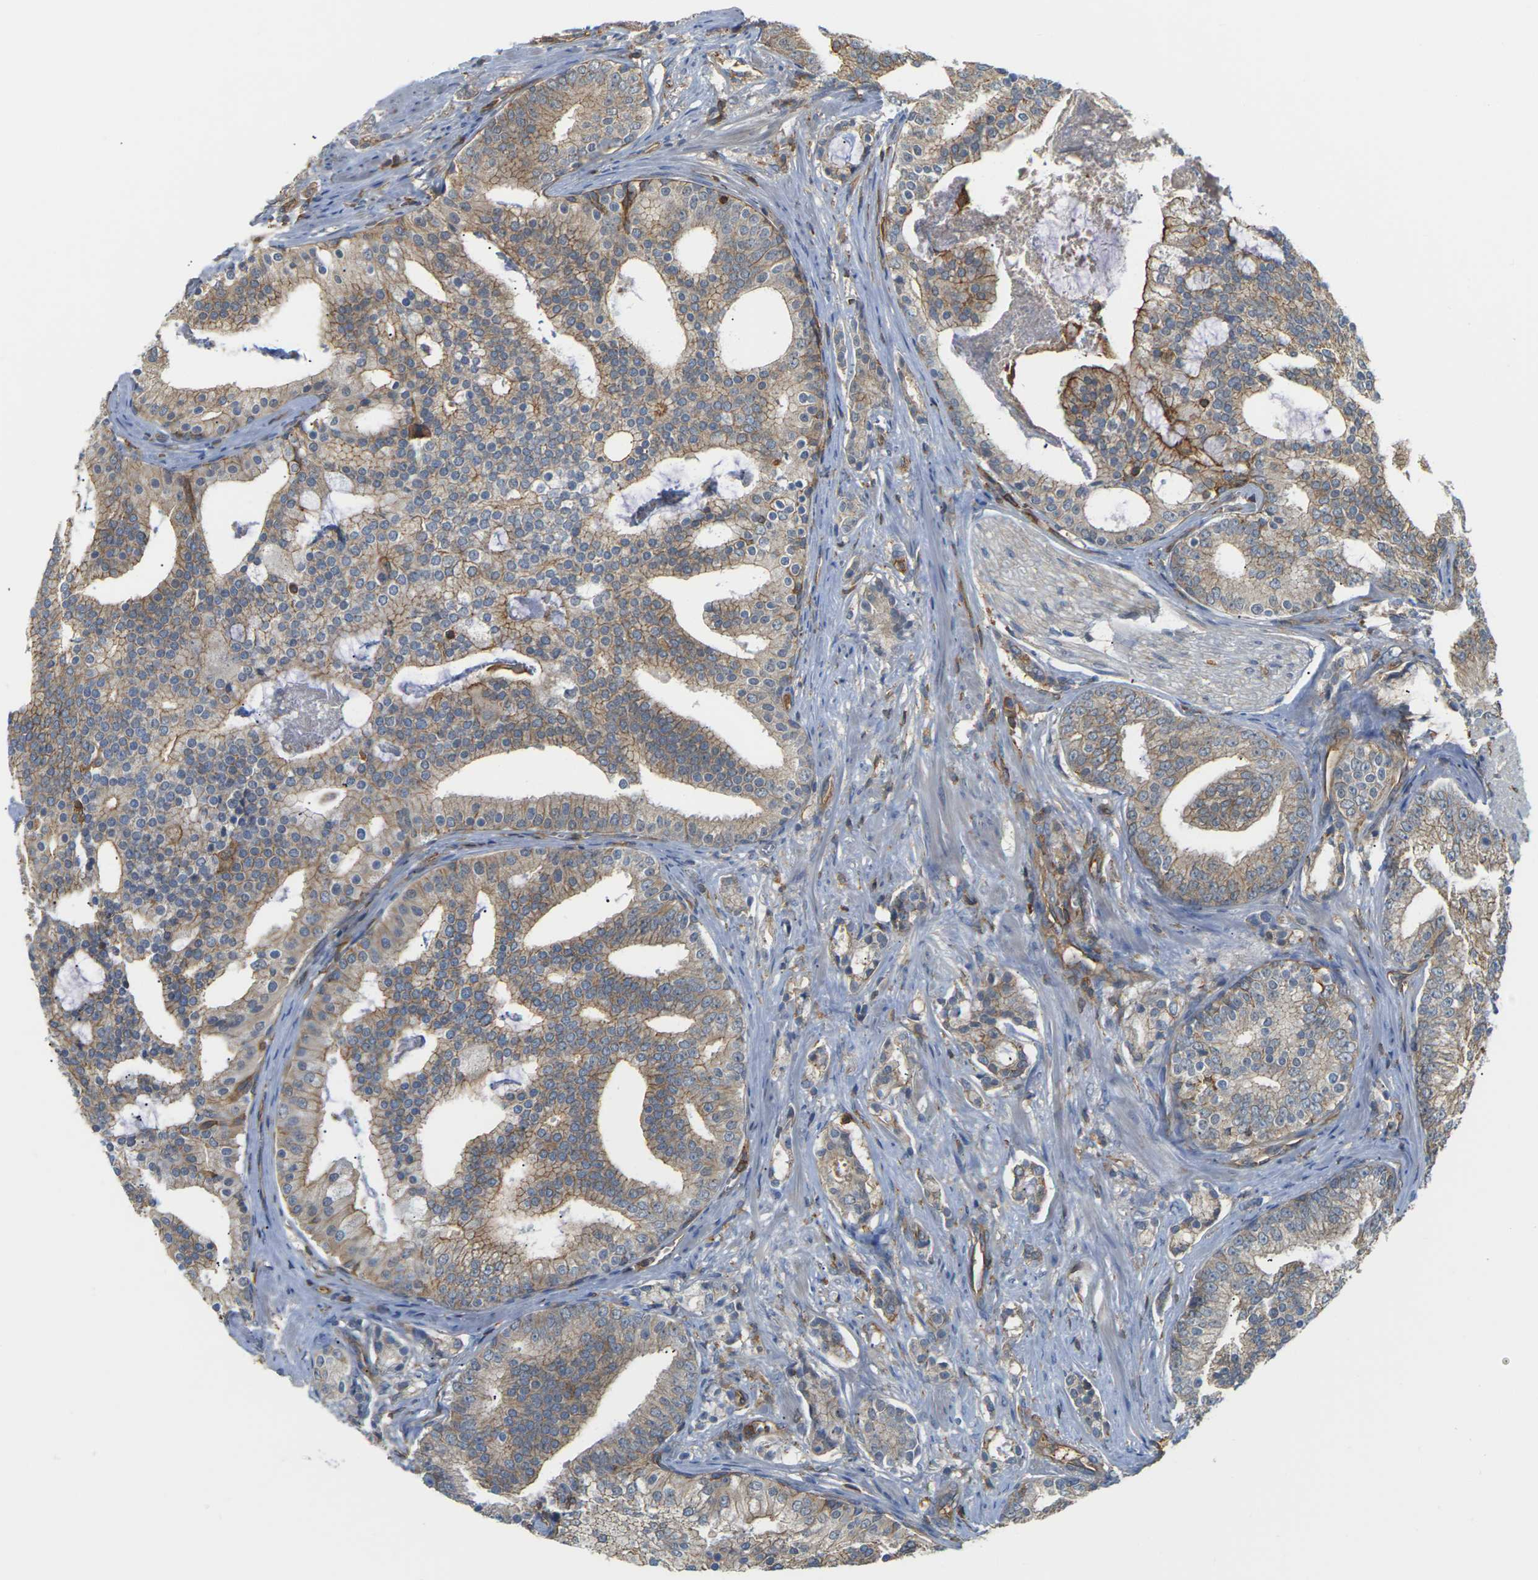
{"staining": {"intensity": "moderate", "quantity": ">75%", "location": "cytoplasmic/membranous"}, "tissue": "prostate cancer", "cell_type": "Tumor cells", "image_type": "cancer", "snomed": [{"axis": "morphology", "description": "Adenocarcinoma, Low grade"}, {"axis": "topography", "description": "Prostate"}], "caption": "Protein expression analysis of human adenocarcinoma (low-grade) (prostate) reveals moderate cytoplasmic/membranous positivity in about >75% of tumor cells. The staining is performed using DAB (3,3'-diaminobenzidine) brown chromogen to label protein expression. The nuclei are counter-stained blue using hematoxylin.", "gene": "IQGAP1", "patient": {"sex": "male", "age": 58}}